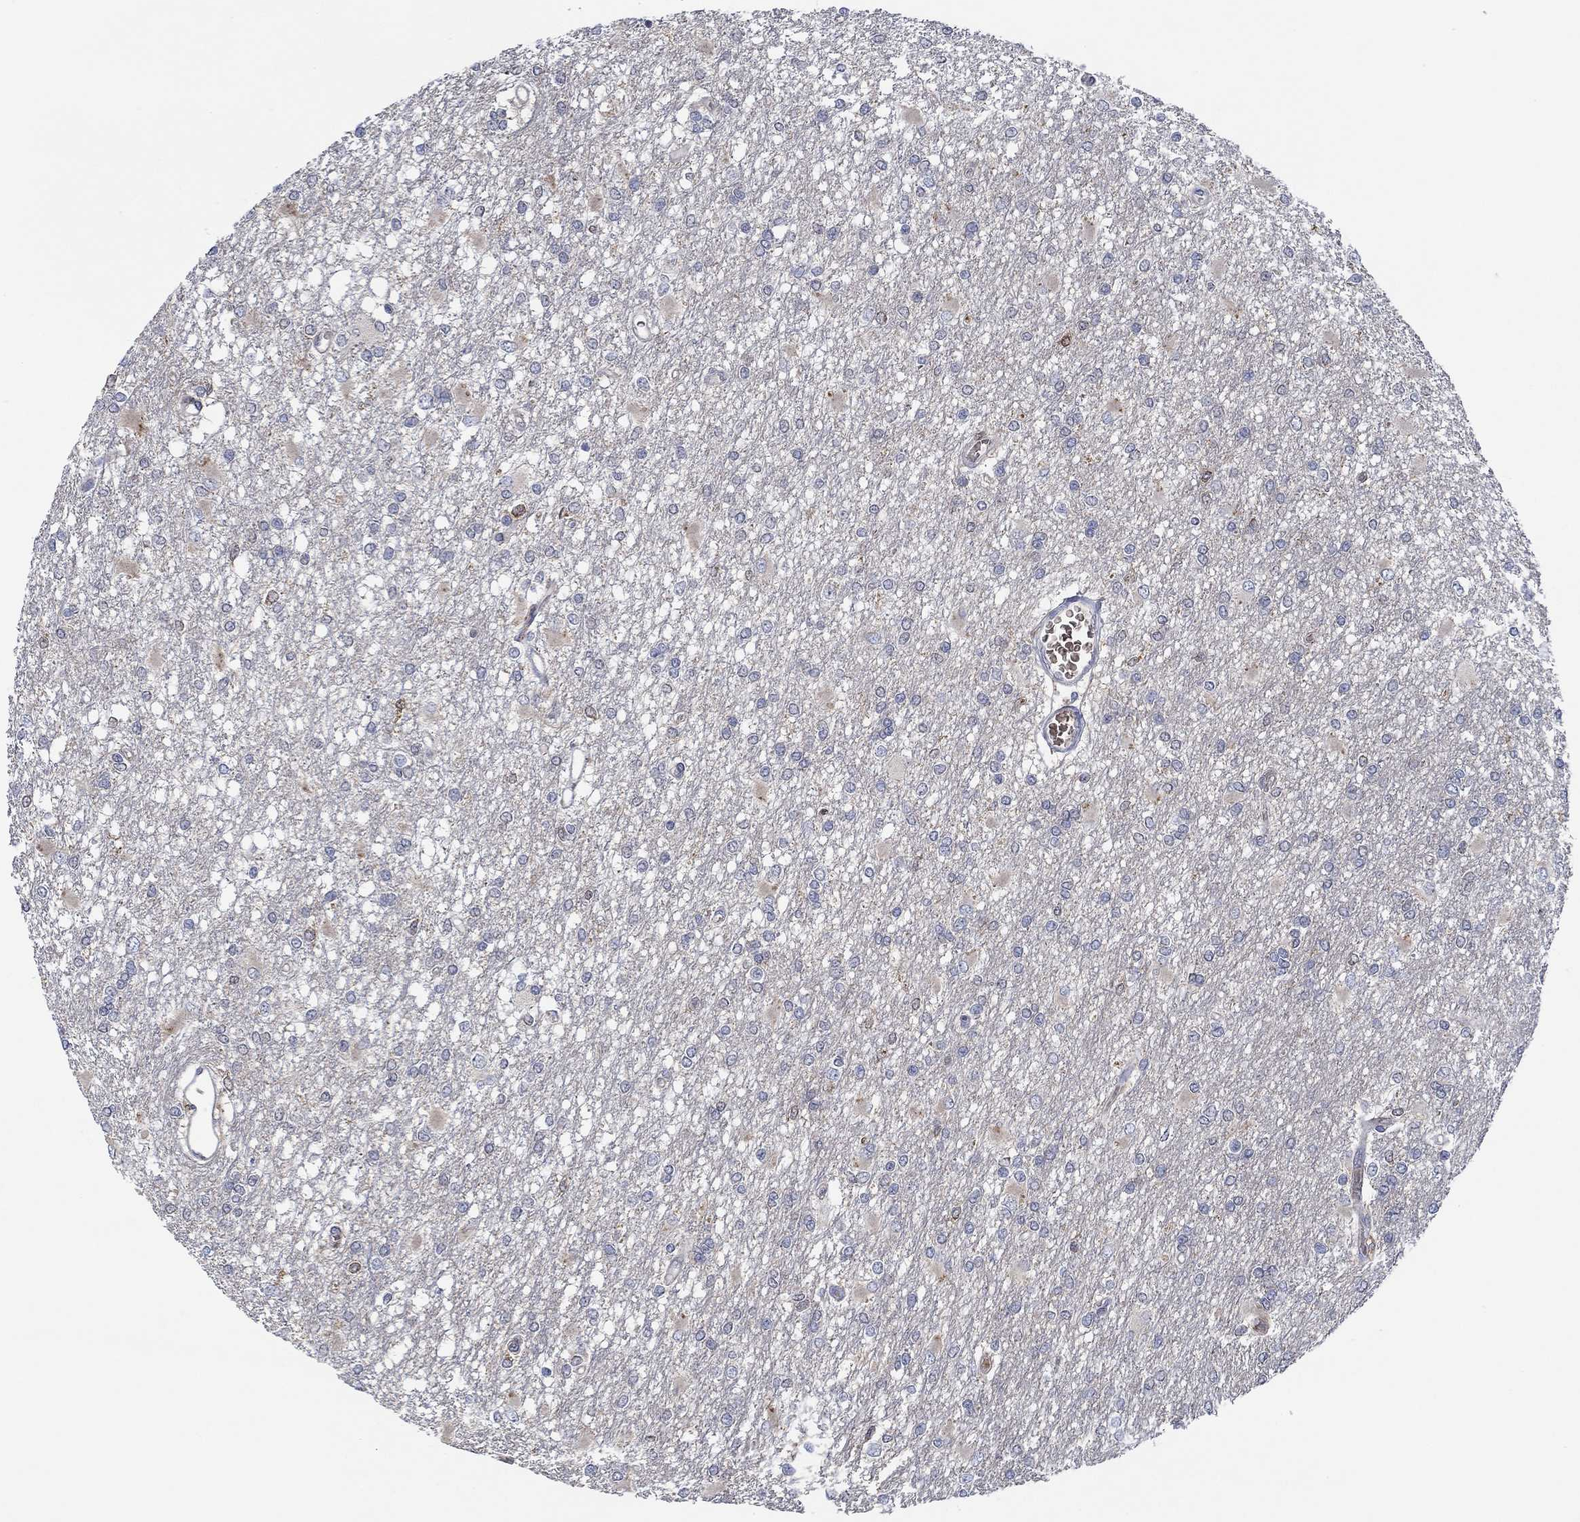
{"staining": {"intensity": "negative", "quantity": "none", "location": "none"}, "tissue": "glioma", "cell_type": "Tumor cells", "image_type": "cancer", "snomed": [{"axis": "morphology", "description": "Glioma, malignant, High grade"}, {"axis": "topography", "description": "Cerebral cortex"}], "caption": "DAB immunohistochemical staining of malignant glioma (high-grade) exhibits no significant expression in tumor cells.", "gene": "MPP1", "patient": {"sex": "male", "age": 79}}